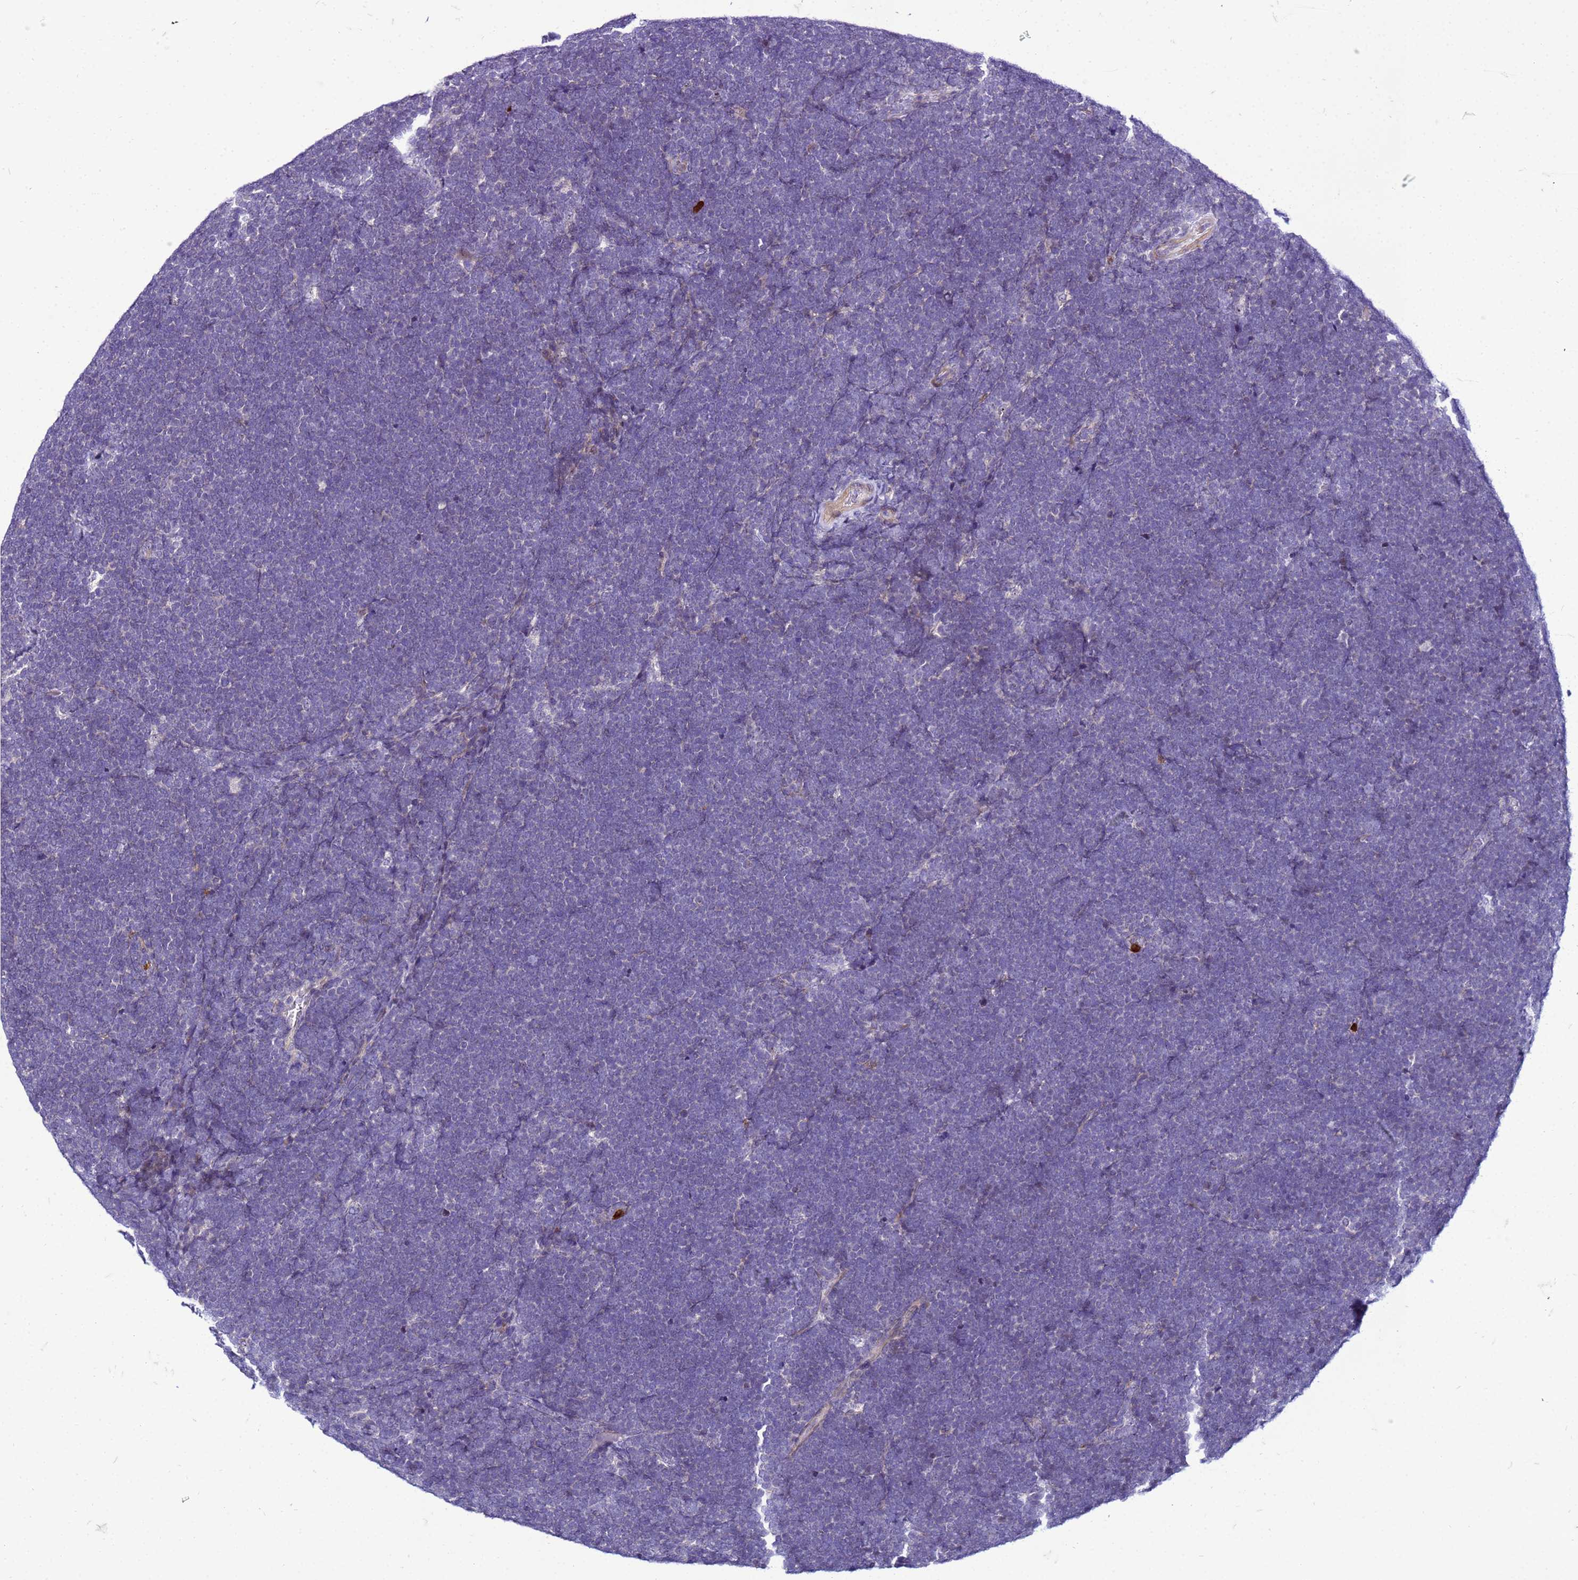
{"staining": {"intensity": "negative", "quantity": "none", "location": "none"}, "tissue": "lymphoma", "cell_type": "Tumor cells", "image_type": "cancer", "snomed": [{"axis": "morphology", "description": "Malignant lymphoma, non-Hodgkin's type, High grade"}, {"axis": "topography", "description": "Lymph node"}], "caption": "Tumor cells are negative for protein expression in human lymphoma.", "gene": "VPS4B", "patient": {"sex": "male", "age": 13}}